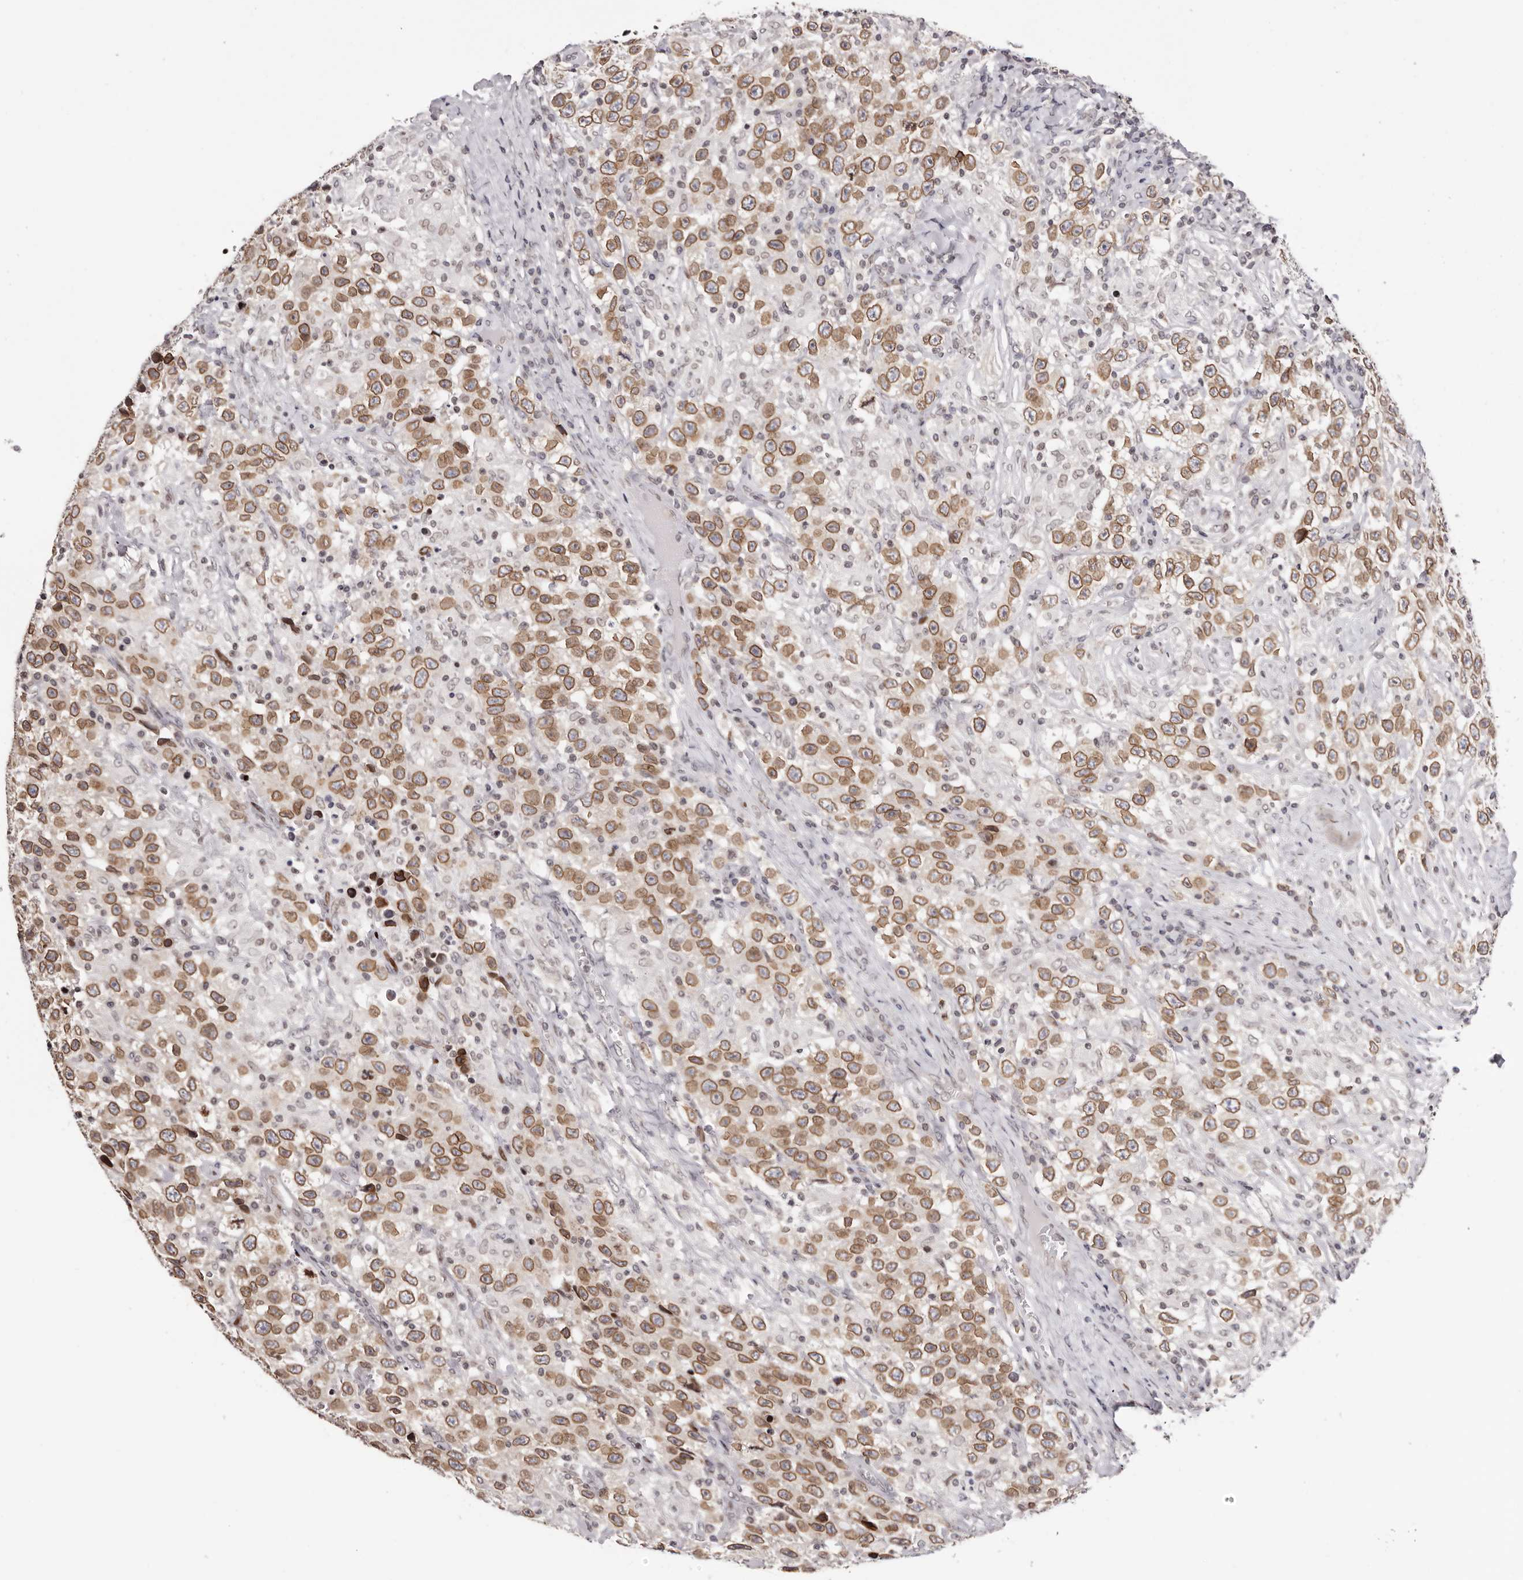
{"staining": {"intensity": "moderate", "quantity": ">75%", "location": "cytoplasmic/membranous,nuclear"}, "tissue": "testis cancer", "cell_type": "Tumor cells", "image_type": "cancer", "snomed": [{"axis": "morphology", "description": "Seminoma, NOS"}, {"axis": "topography", "description": "Testis"}], "caption": "Immunohistochemistry of human seminoma (testis) shows medium levels of moderate cytoplasmic/membranous and nuclear staining in about >75% of tumor cells.", "gene": "NUP153", "patient": {"sex": "male", "age": 41}}